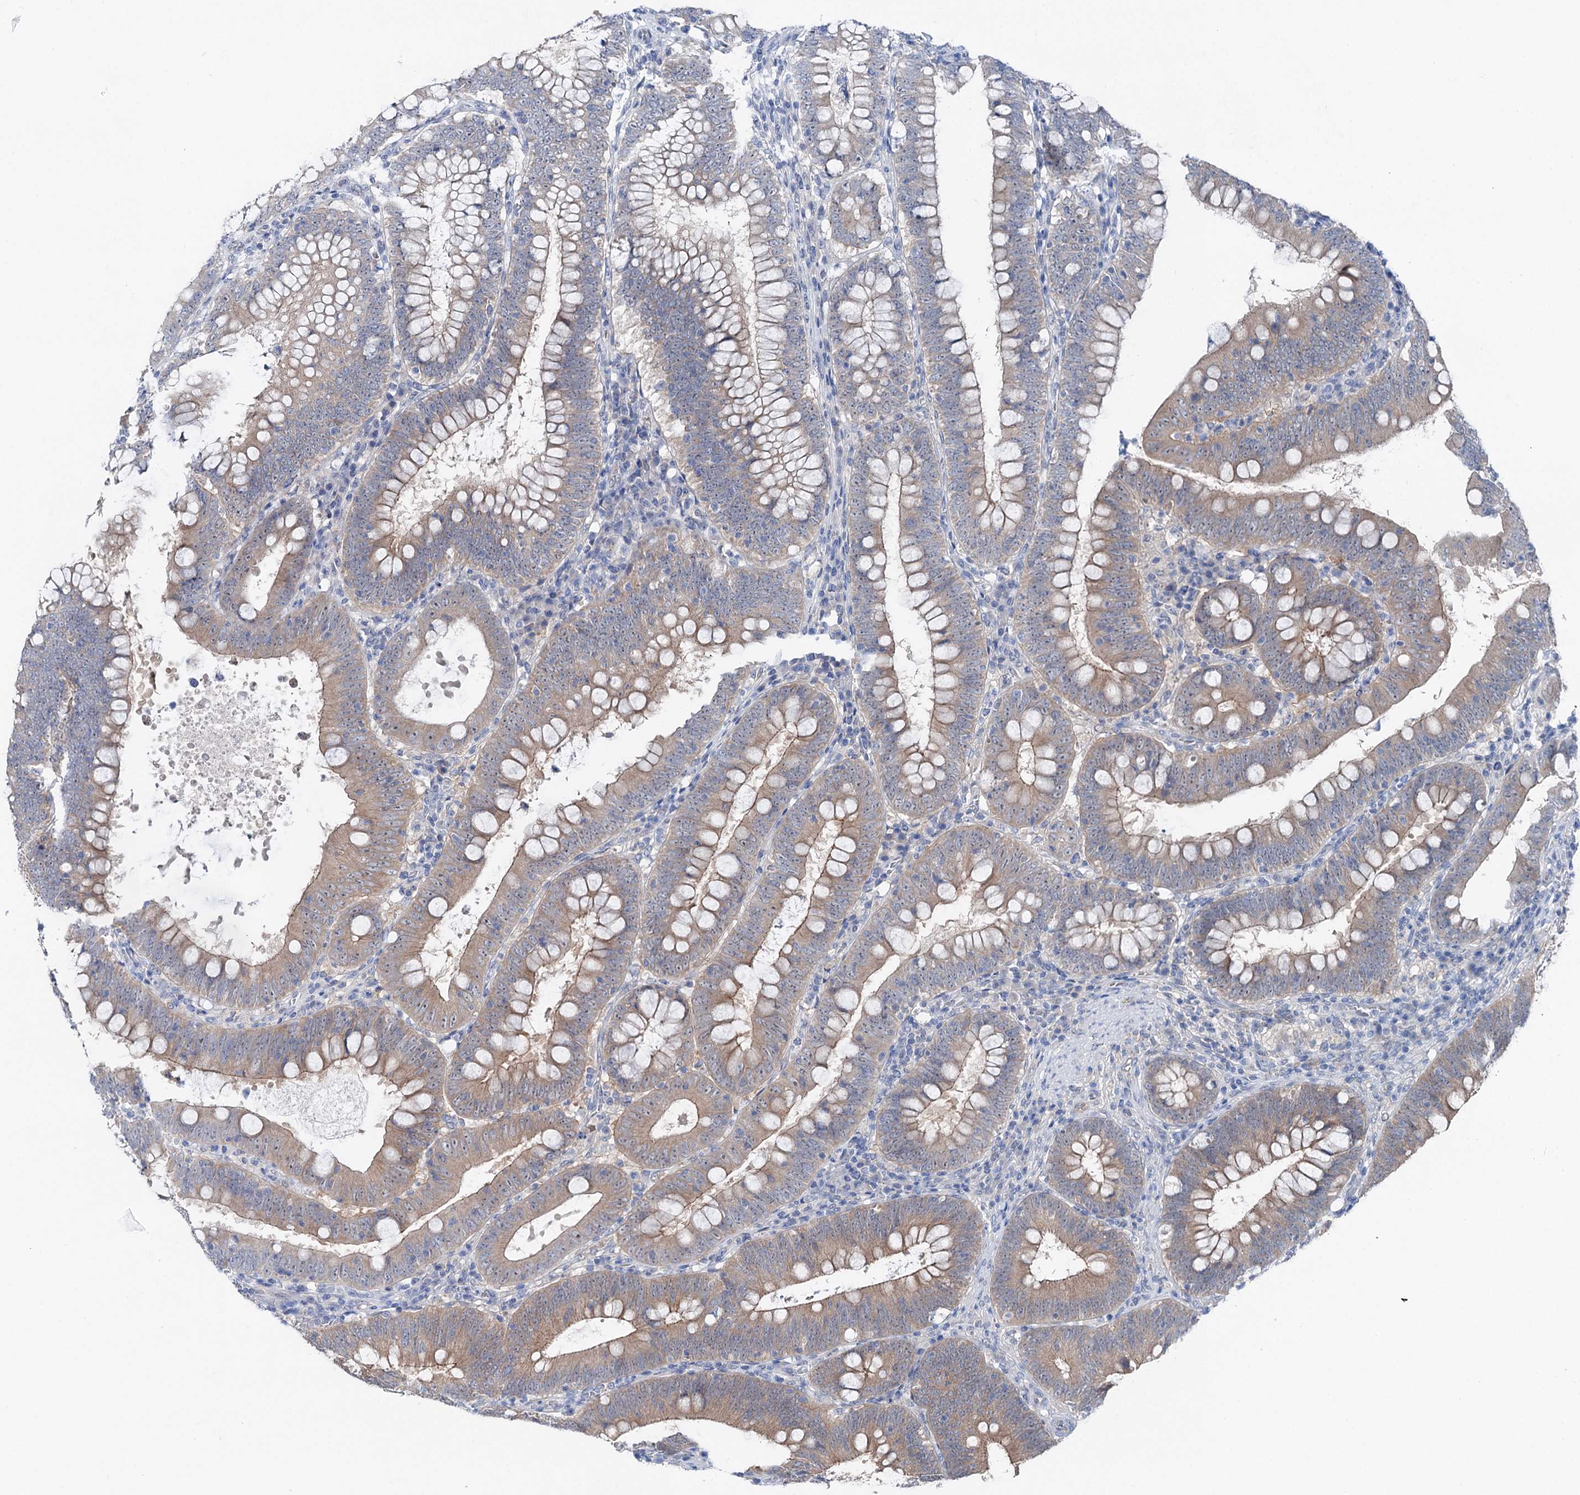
{"staining": {"intensity": "moderate", "quantity": ">75%", "location": "cytoplasmic/membranous"}, "tissue": "colorectal cancer", "cell_type": "Tumor cells", "image_type": "cancer", "snomed": [{"axis": "morphology", "description": "Normal tissue, NOS"}, {"axis": "topography", "description": "Colon"}], "caption": "Moderate cytoplasmic/membranous staining is seen in about >75% of tumor cells in colorectal cancer.", "gene": "SHROOM1", "patient": {"sex": "female", "age": 82}}